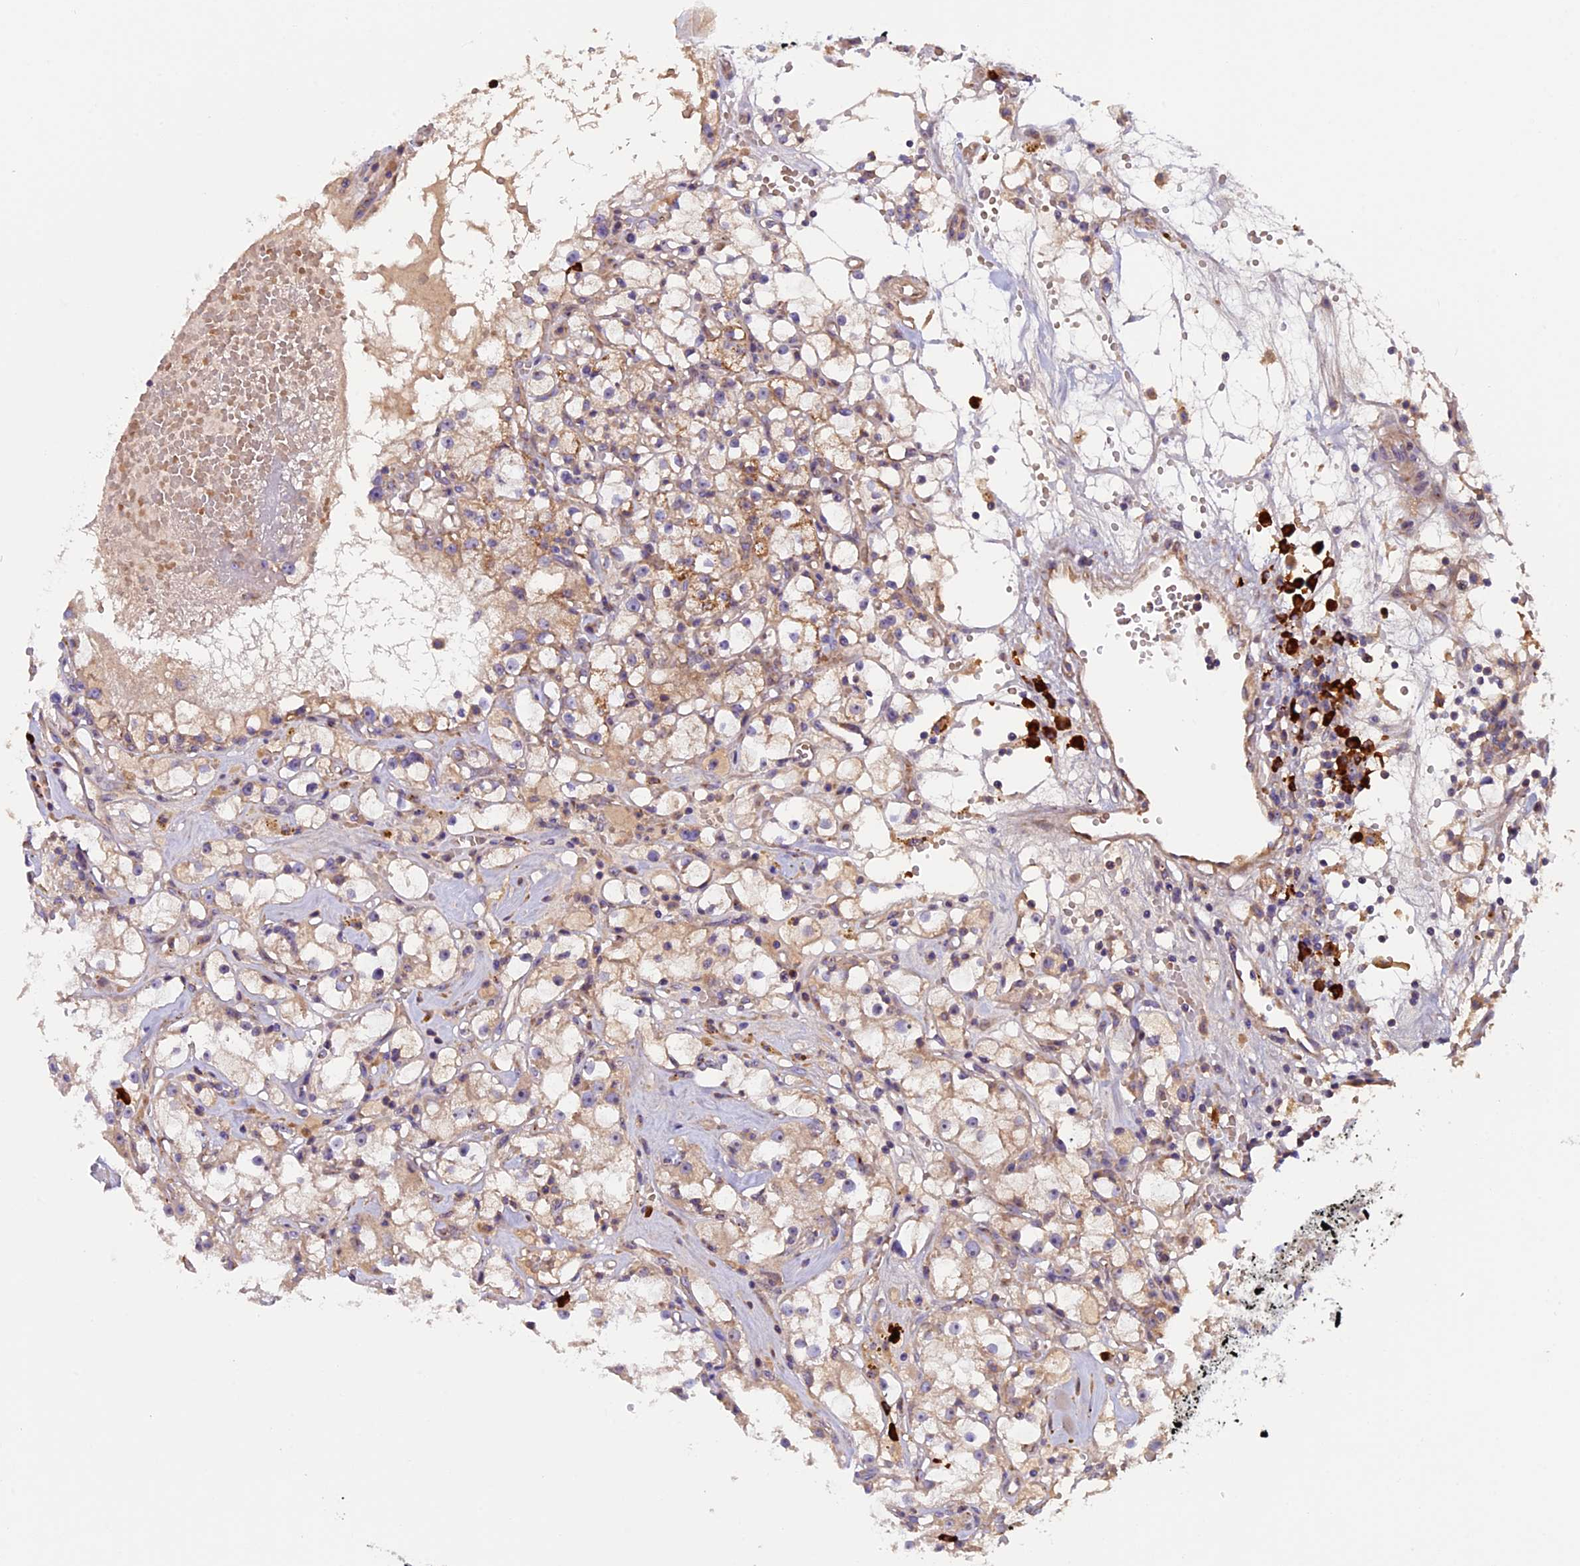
{"staining": {"intensity": "weak", "quantity": ">75%", "location": "cytoplasmic/membranous"}, "tissue": "renal cancer", "cell_type": "Tumor cells", "image_type": "cancer", "snomed": [{"axis": "morphology", "description": "Adenocarcinoma, NOS"}, {"axis": "topography", "description": "Kidney"}], "caption": "IHC of human renal cancer (adenocarcinoma) demonstrates low levels of weak cytoplasmic/membranous positivity in approximately >75% of tumor cells.", "gene": "FRY", "patient": {"sex": "male", "age": 56}}